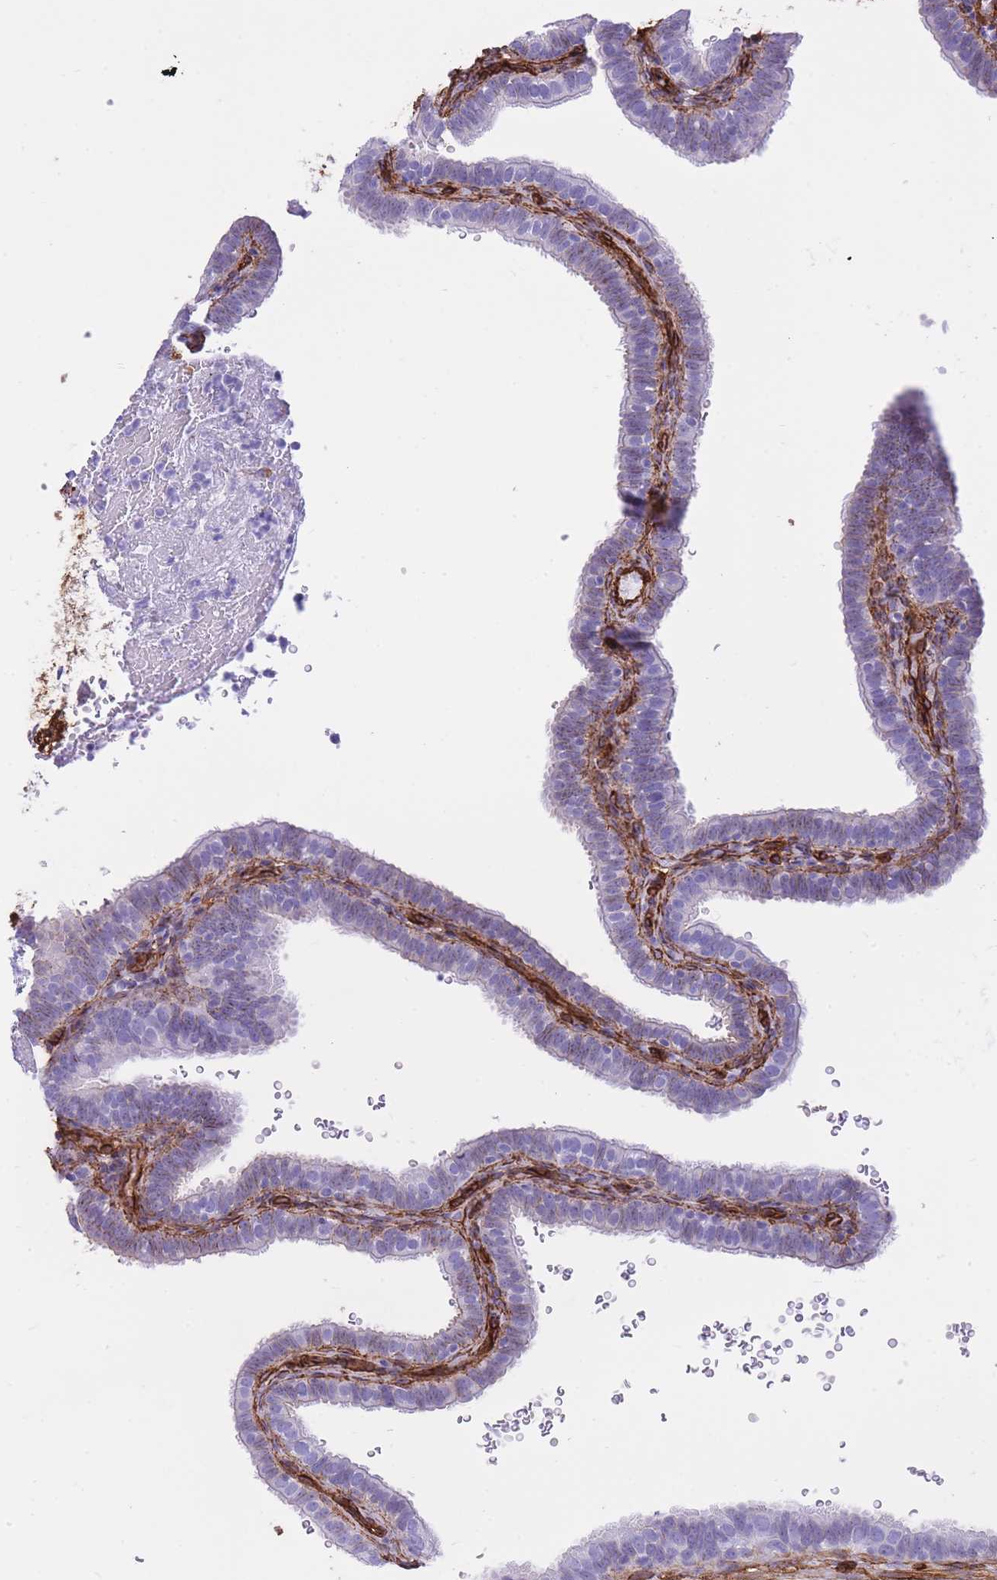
{"staining": {"intensity": "negative", "quantity": "none", "location": "none"}, "tissue": "fallopian tube", "cell_type": "Glandular cells", "image_type": "normal", "snomed": [{"axis": "morphology", "description": "Normal tissue, NOS"}, {"axis": "topography", "description": "Fallopian tube"}], "caption": "High power microscopy micrograph of an immunohistochemistry histopathology image of normal fallopian tube, revealing no significant staining in glandular cells.", "gene": "CAVIN1", "patient": {"sex": "female", "age": 41}}